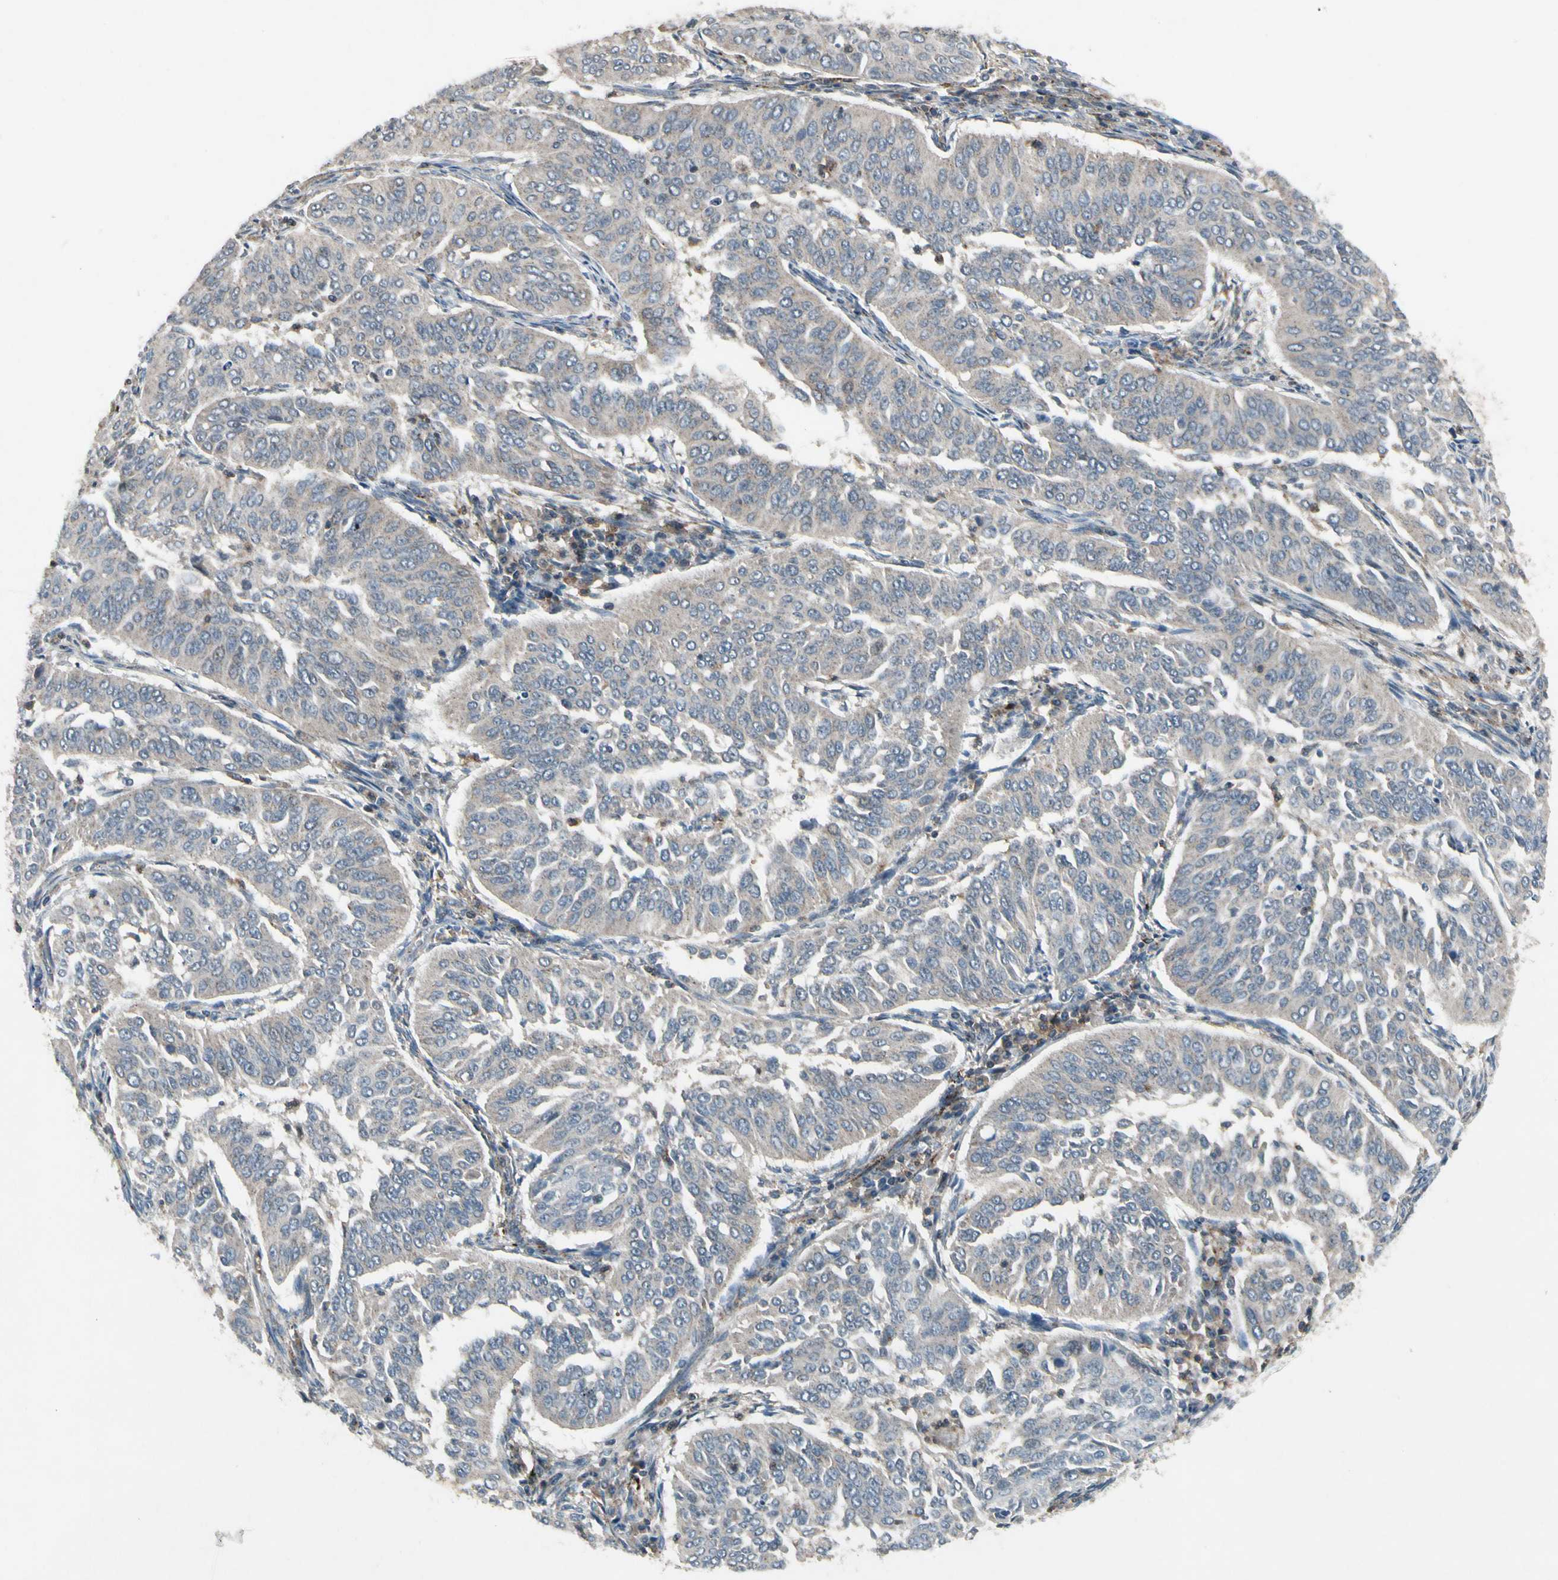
{"staining": {"intensity": "negative", "quantity": "none", "location": "none"}, "tissue": "cervical cancer", "cell_type": "Tumor cells", "image_type": "cancer", "snomed": [{"axis": "morphology", "description": "Normal tissue, NOS"}, {"axis": "morphology", "description": "Squamous cell carcinoma, NOS"}, {"axis": "topography", "description": "Cervix"}], "caption": "DAB (3,3'-diaminobenzidine) immunohistochemical staining of human cervical cancer (squamous cell carcinoma) shows no significant positivity in tumor cells.", "gene": "NMI", "patient": {"sex": "female", "age": 39}}